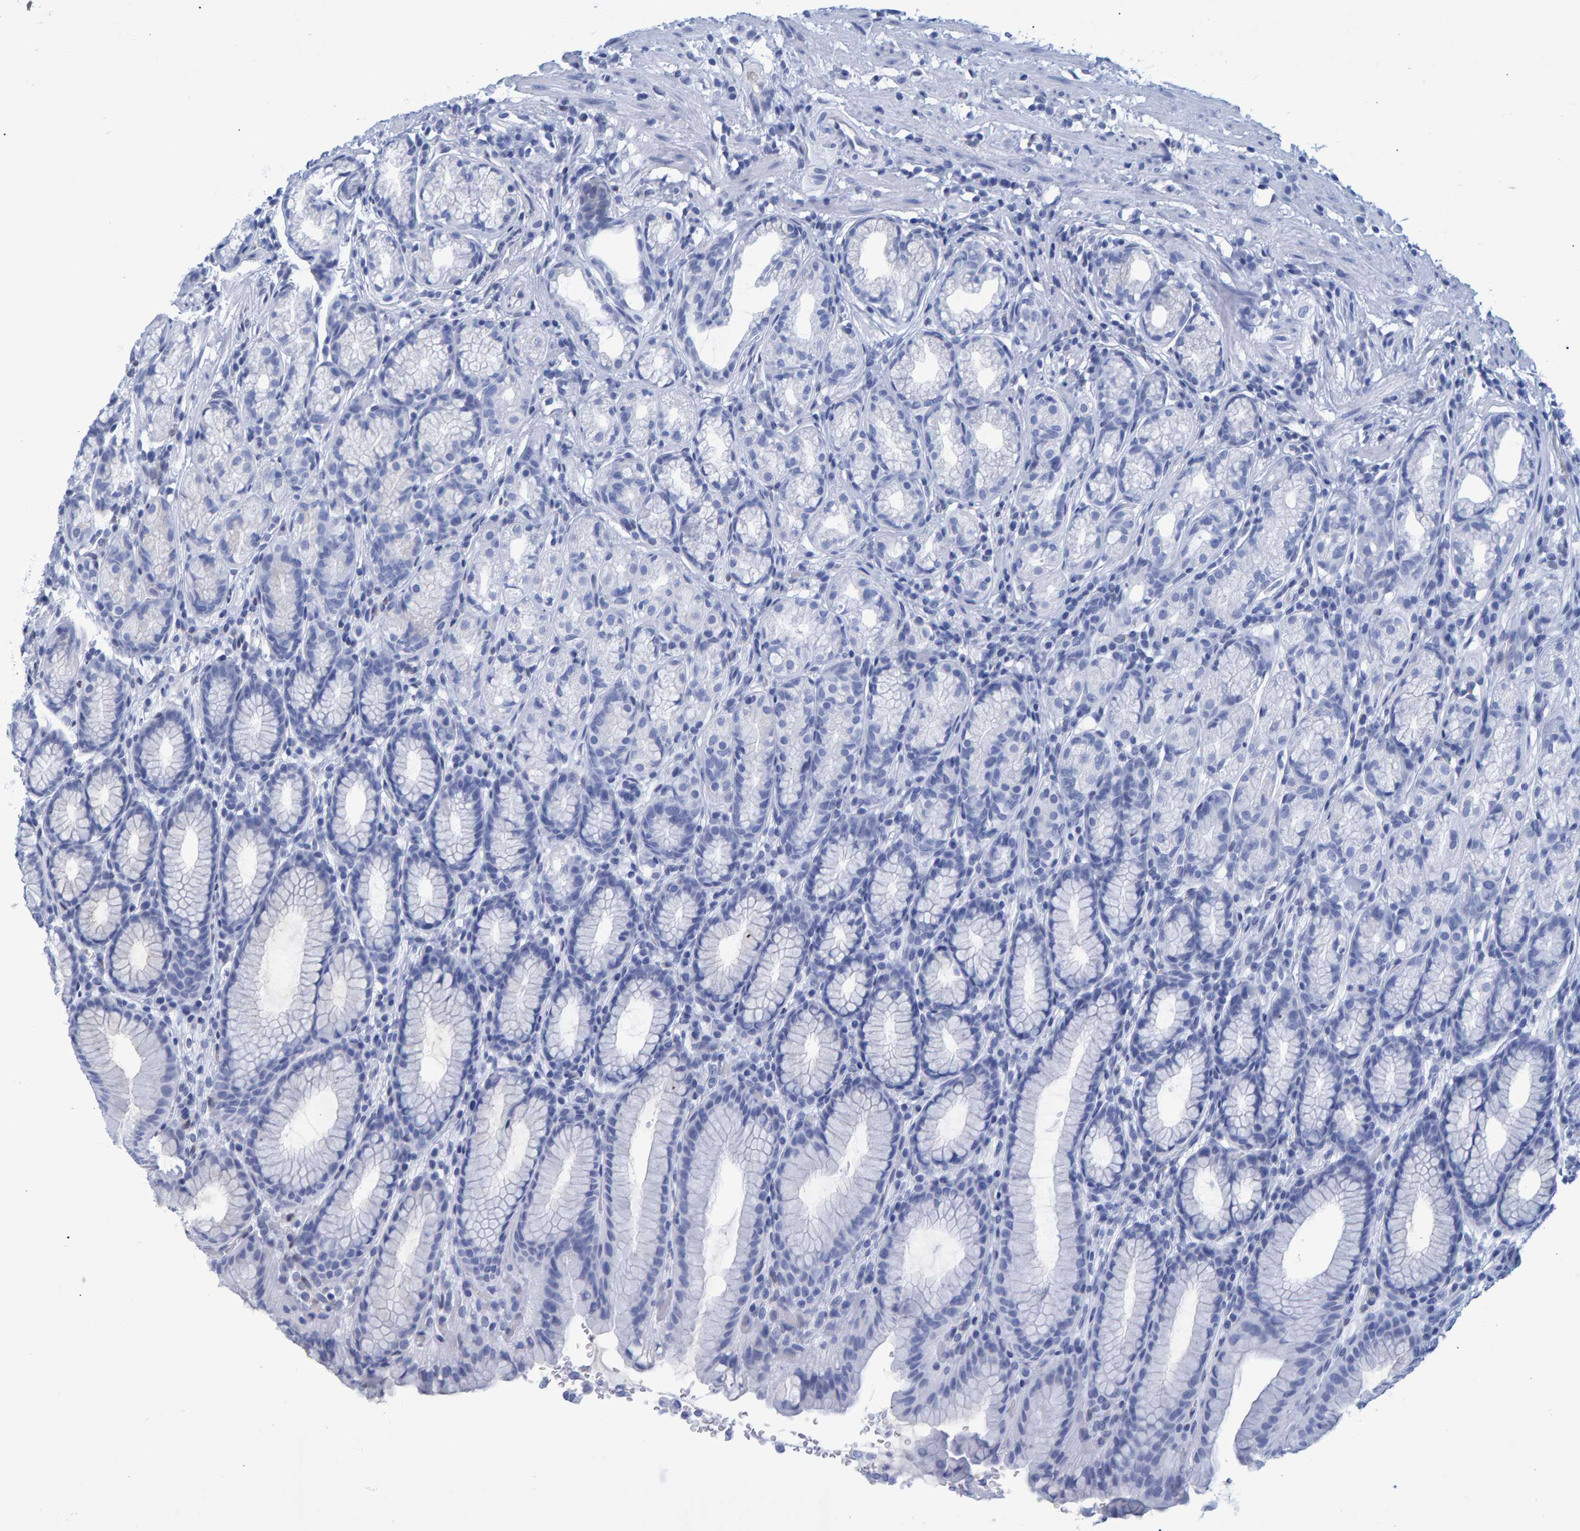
{"staining": {"intensity": "negative", "quantity": "none", "location": "none"}, "tissue": "stomach", "cell_type": "Glandular cells", "image_type": "normal", "snomed": [{"axis": "morphology", "description": "Normal tissue, NOS"}, {"axis": "topography", "description": "Stomach"}], "caption": "The immunohistochemistry photomicrograph has no significant positivity in glandular cells of stomach.", "gene": "QKI", "patient": {"sex": "male", "age": 42}}